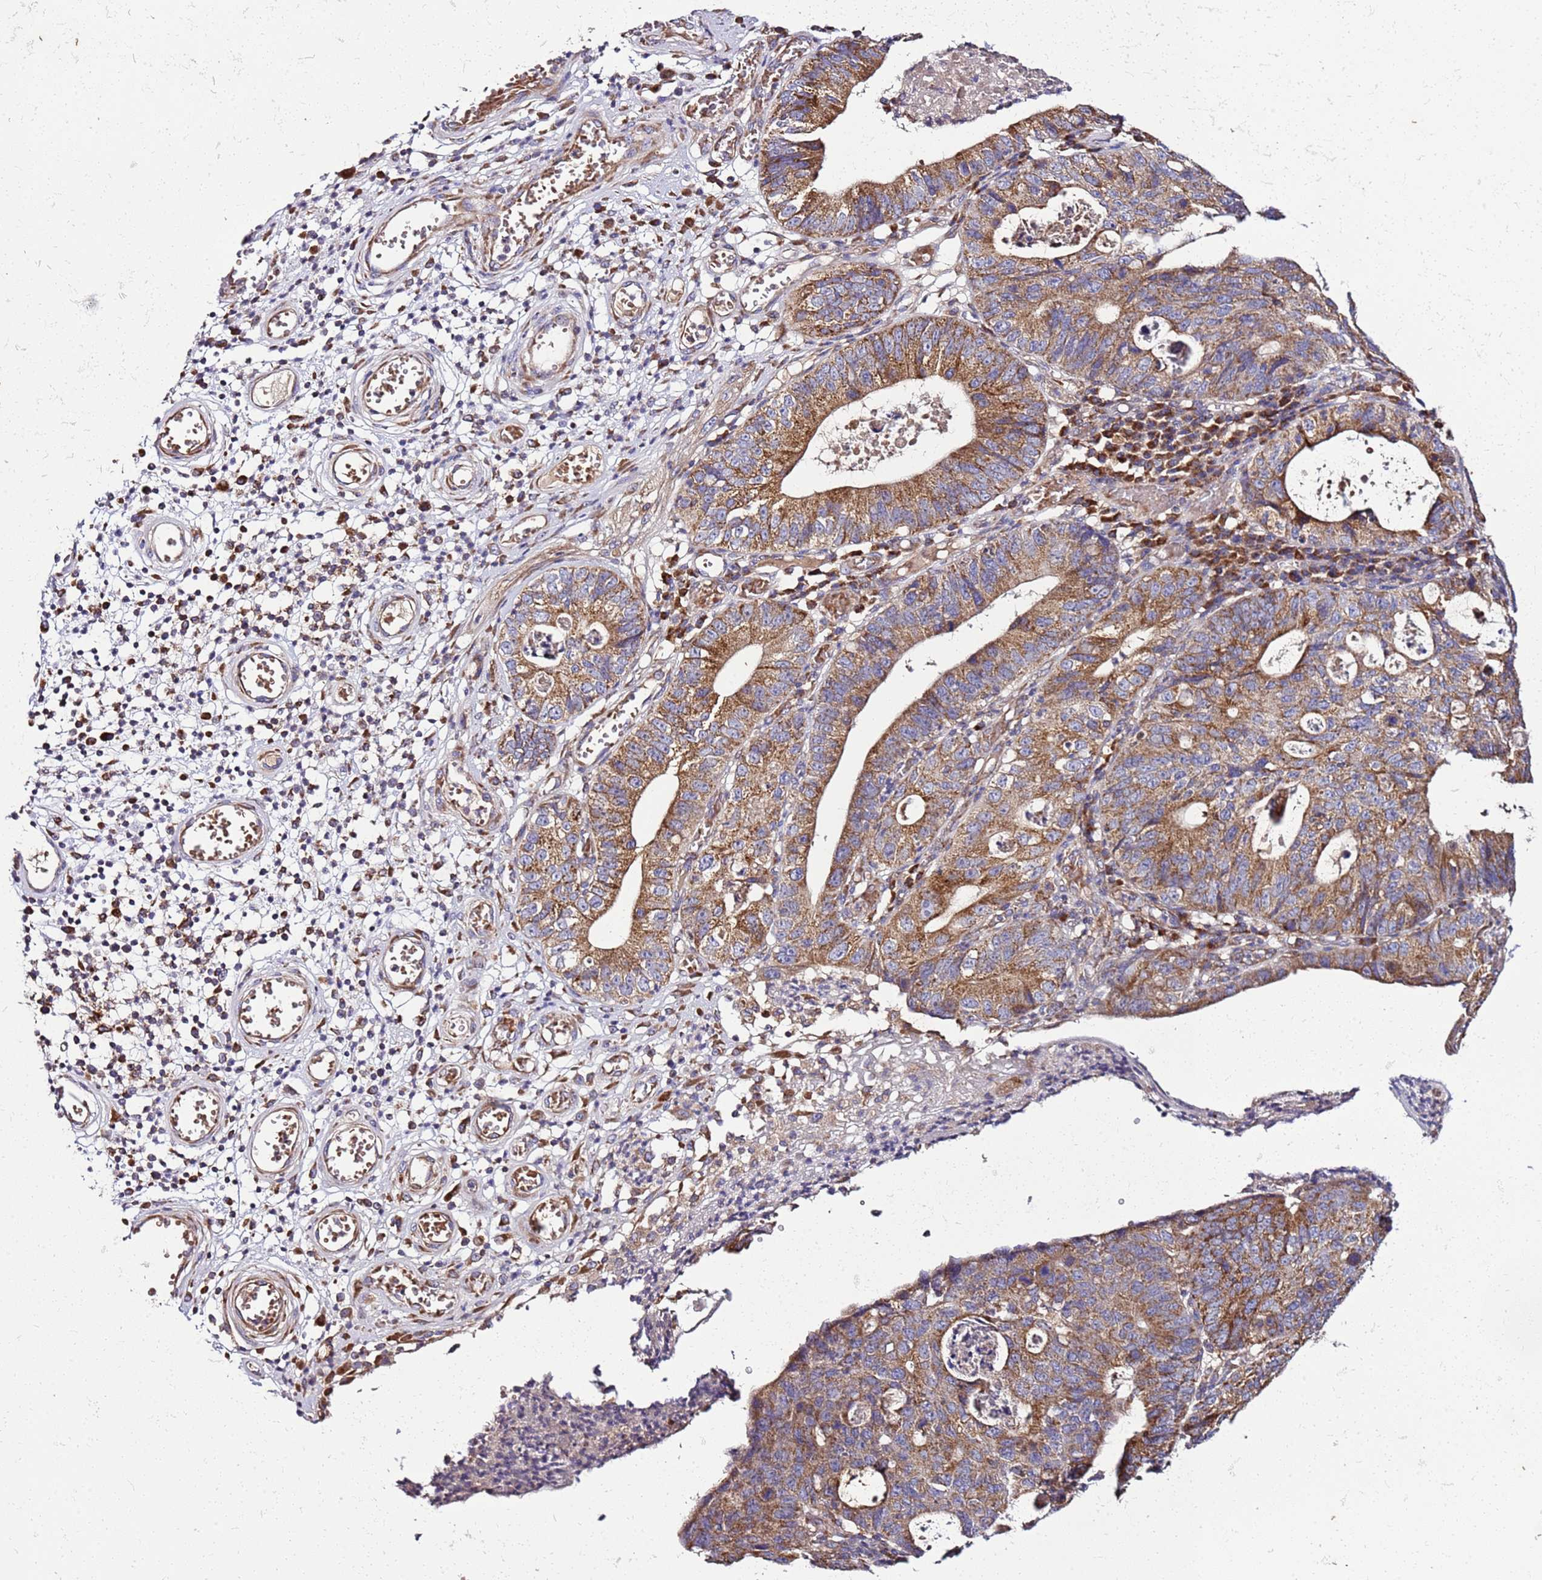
{"staining": {"intensity": "moderate", "quantity": ">75%", "location": "cytoplasmic/membranous"}, "tissue": "stomach cancer", "cell_type": "Tumor cells", "image_type": "cancer", "snomed": [{"axis": "morphology", "description": "Adenocarcinoma, NOS"}, {"axis": "topography", "description": "Stomach"}], "caption": "Immunohistochemical staining of human adenocarcinoma (stomach) demonstrates medium levels of moderate cytoplasmic/membranous expression in about >75% of tumor cells.", "gene": "C19orf12", "patient": {"sex": "male", "age": 59}}